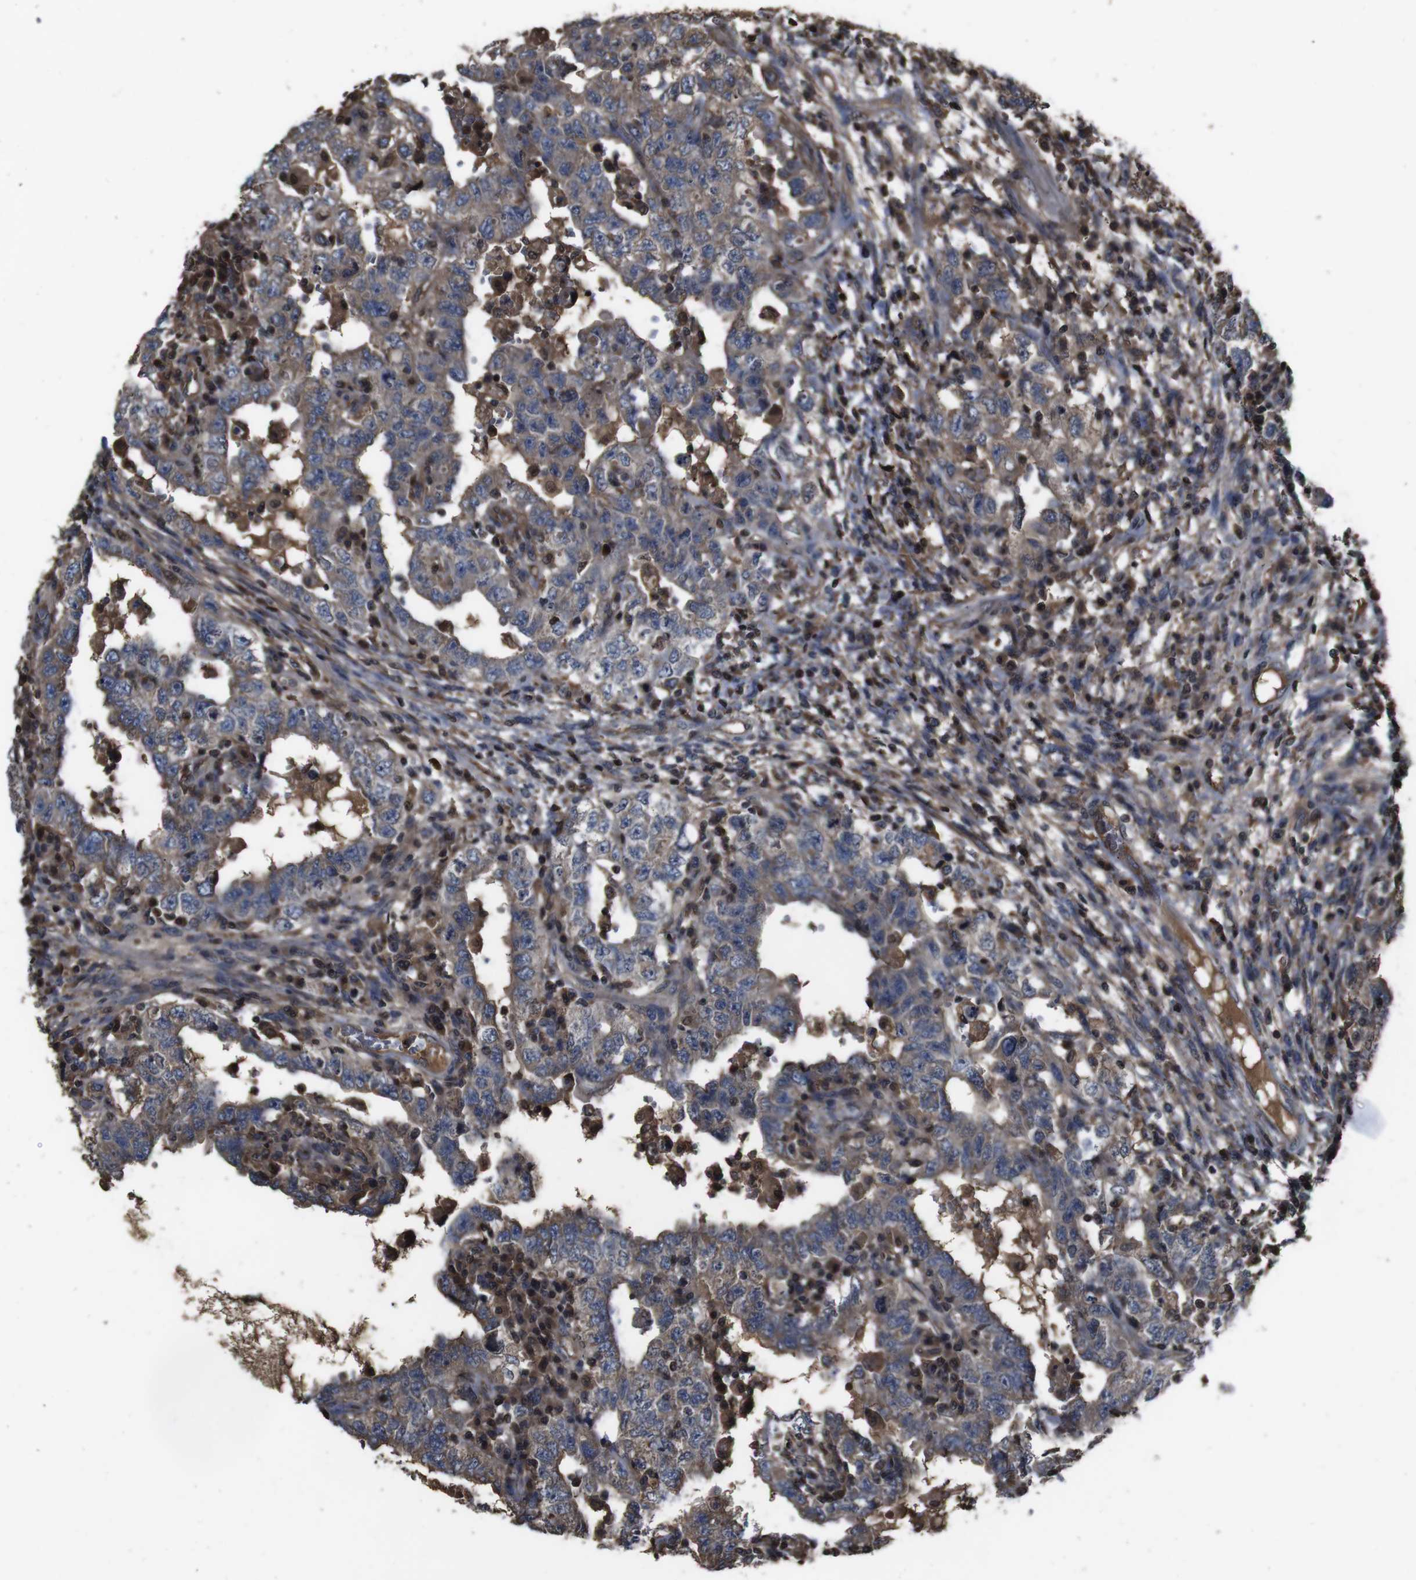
{"staining": {"intensity": "weak", "quantity": "<25%", "location": "cytoplasmic/membranous"}, "tissue": "testis cancer", "cell_type": "Tumor cells", "image_type": "cancer", "snomed": [{"axis": "morphology", "description": "Carcinoma, Embryonal, NOS"}, {"axis": "topography", "description": "Testis"}], "caption": "The photomicrograph reveals no staining of tumor cells in testis cancer (embryonal carcinoma).", "gene": "CXCL11", "patient": {"sex": "male", "age": 26}}